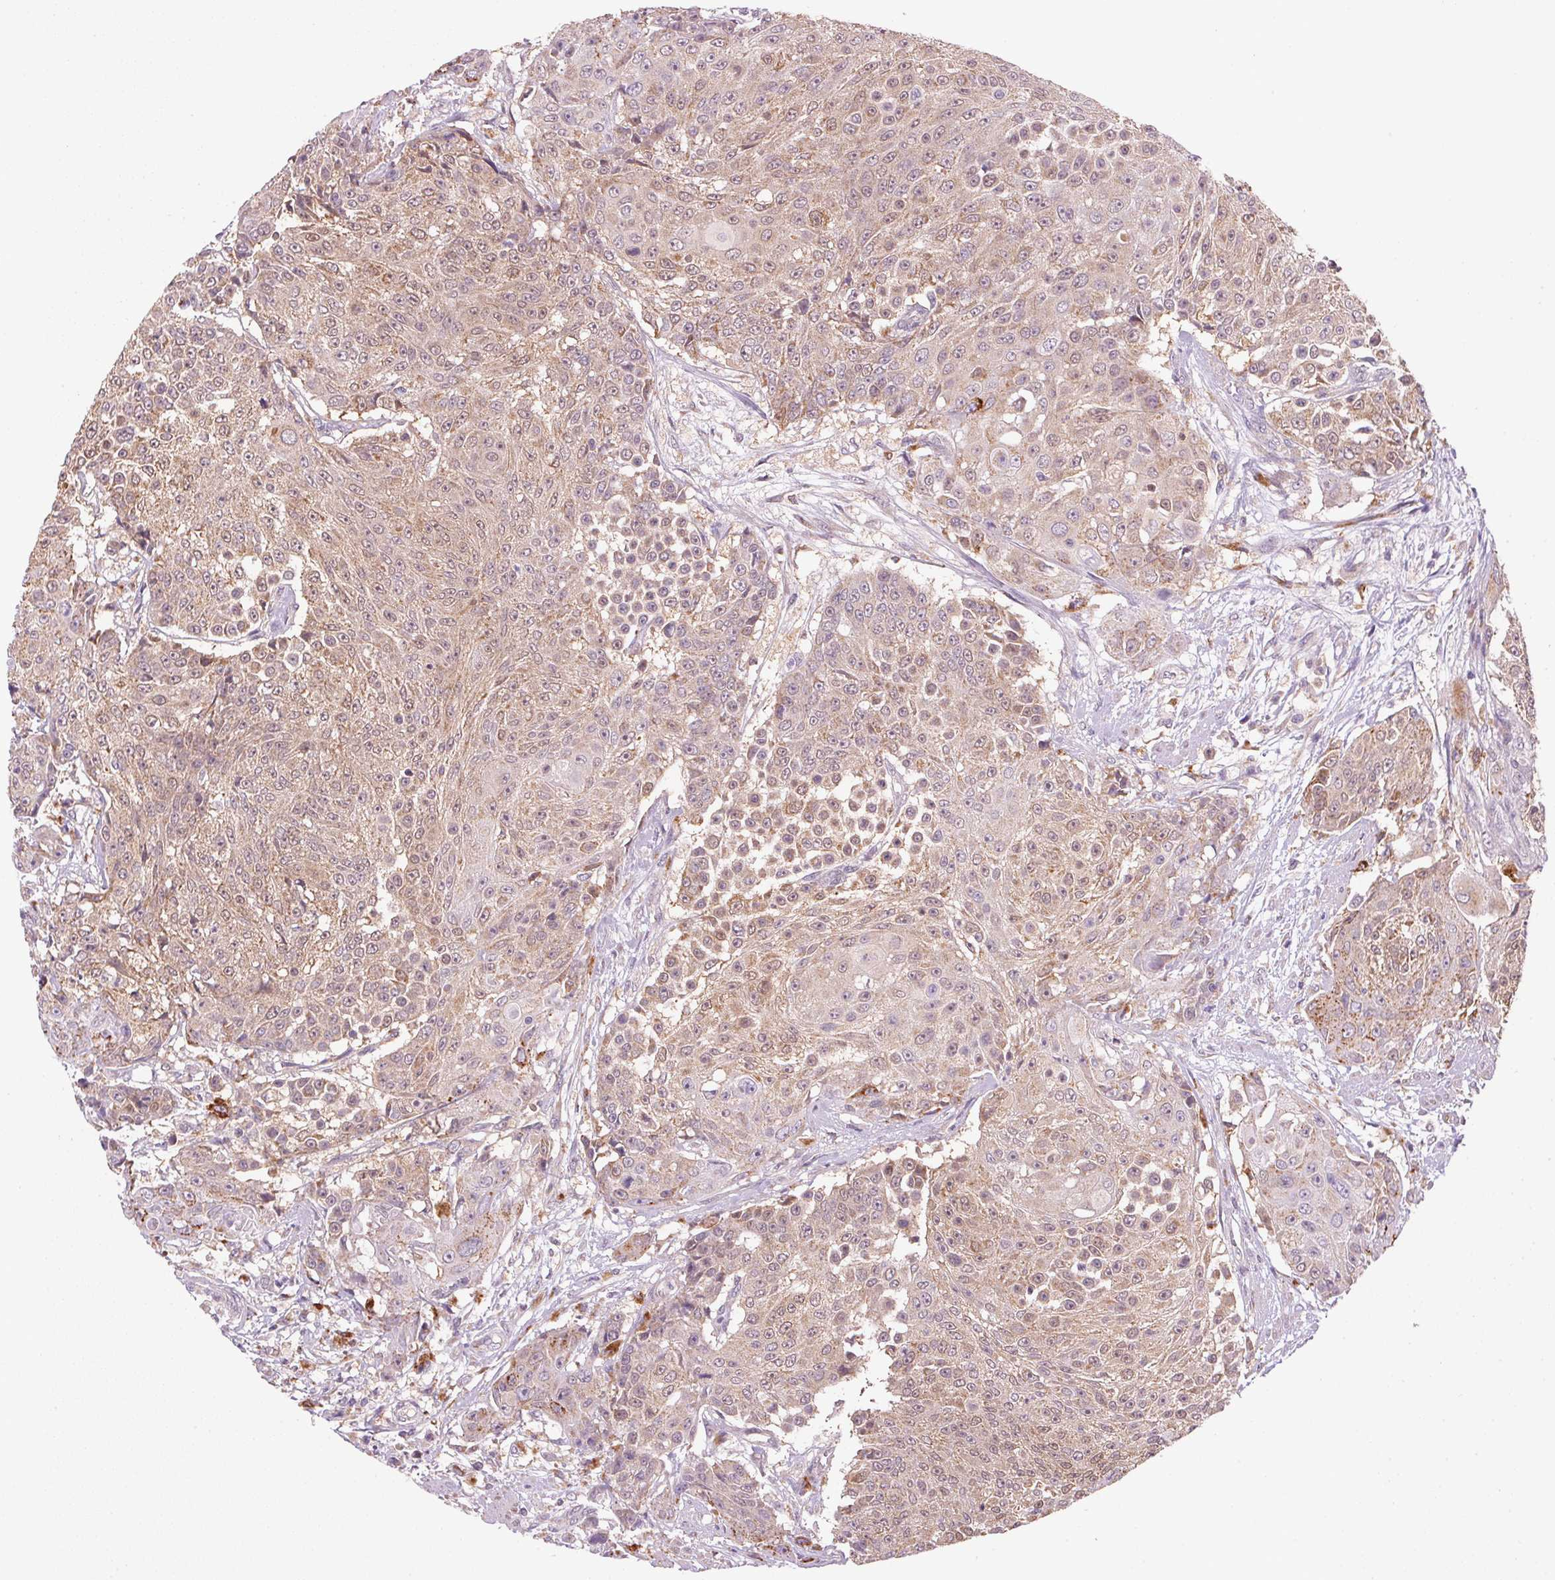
{"staining": {"intensity": "weak", "quantity": ">75%", "location": "cytoplasmic/membranous"}, "tissue": "urothelial cancer", "cell_type": "Tumor cells", "image_type": "cancer", "snomed": [{"axis": "morphology", "description": "Urothelial carcinoma, High grade"}, {"axis": "topography", "description": "Urinary bladder"}], "caption": "Brown immunohistochemical staining in human urothelial carcinoma (high-grade) demonstrates weak cytoplasmic/membranous staining in approximately >75% of tumor cells.", "gene": "ADH5", "patient": {"sex": "female", "age": 63}}